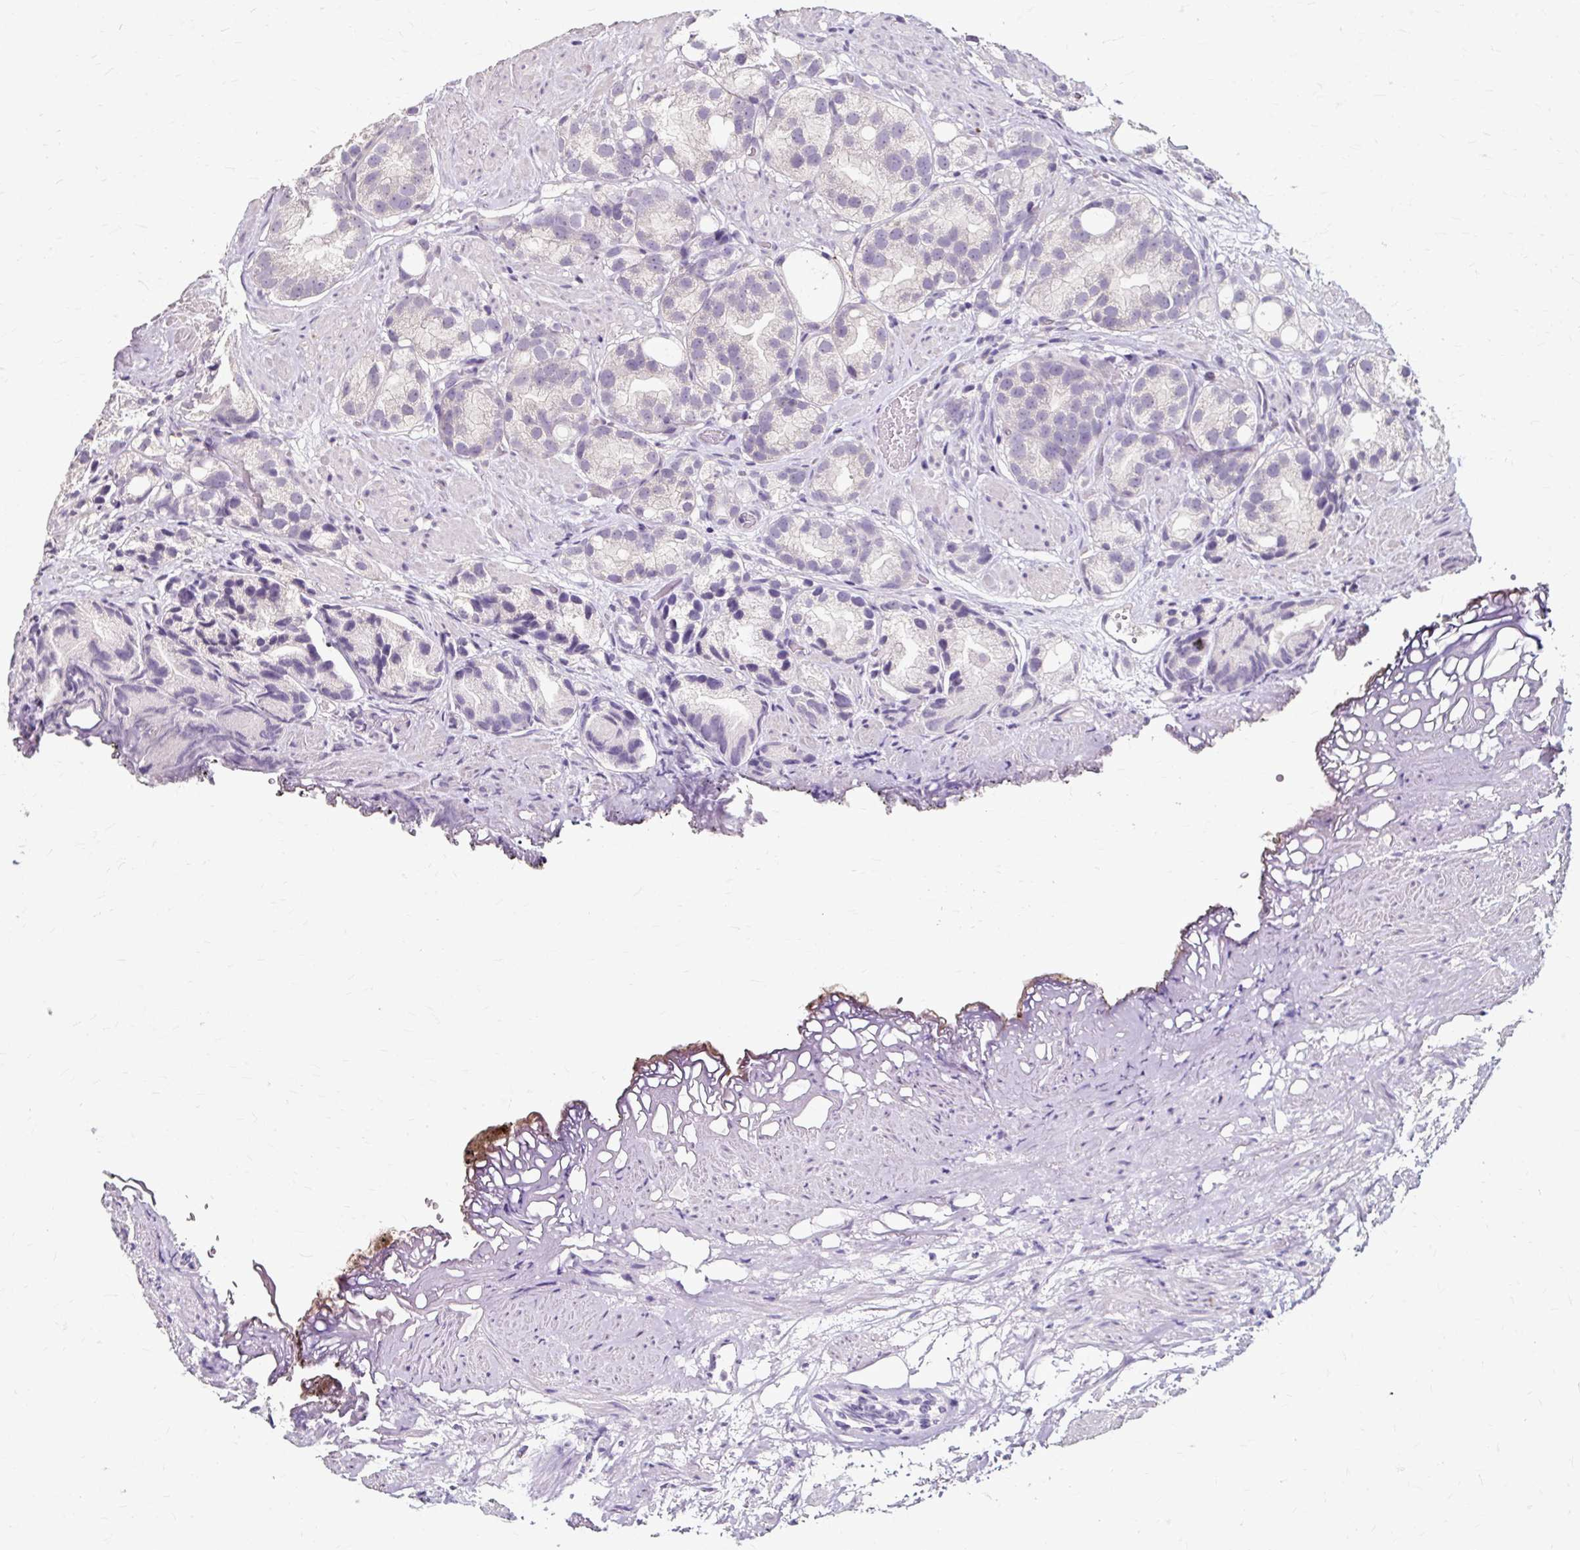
{"staining": {"intensity": "negative", "quantity": "none", "location": "none"}, "tissue": "prostate cancer", "cell_type": "Tumor cells", "image_type": "cancer", "snomed": [{"axis": "morphology", "description": "Adenocarcinoma, High grade"}, {"axis": "topography", "description": "Prostate"}], "caption": "A histopathology image of prostate high-grade adenocarcinoma stained for a protein reveals no brown staining in tumor cells. (Brightfield microscopy of DAB IHC at high magnification).", "gene": "KLHL24", "patient": {"sex": "male", "age": 82}}